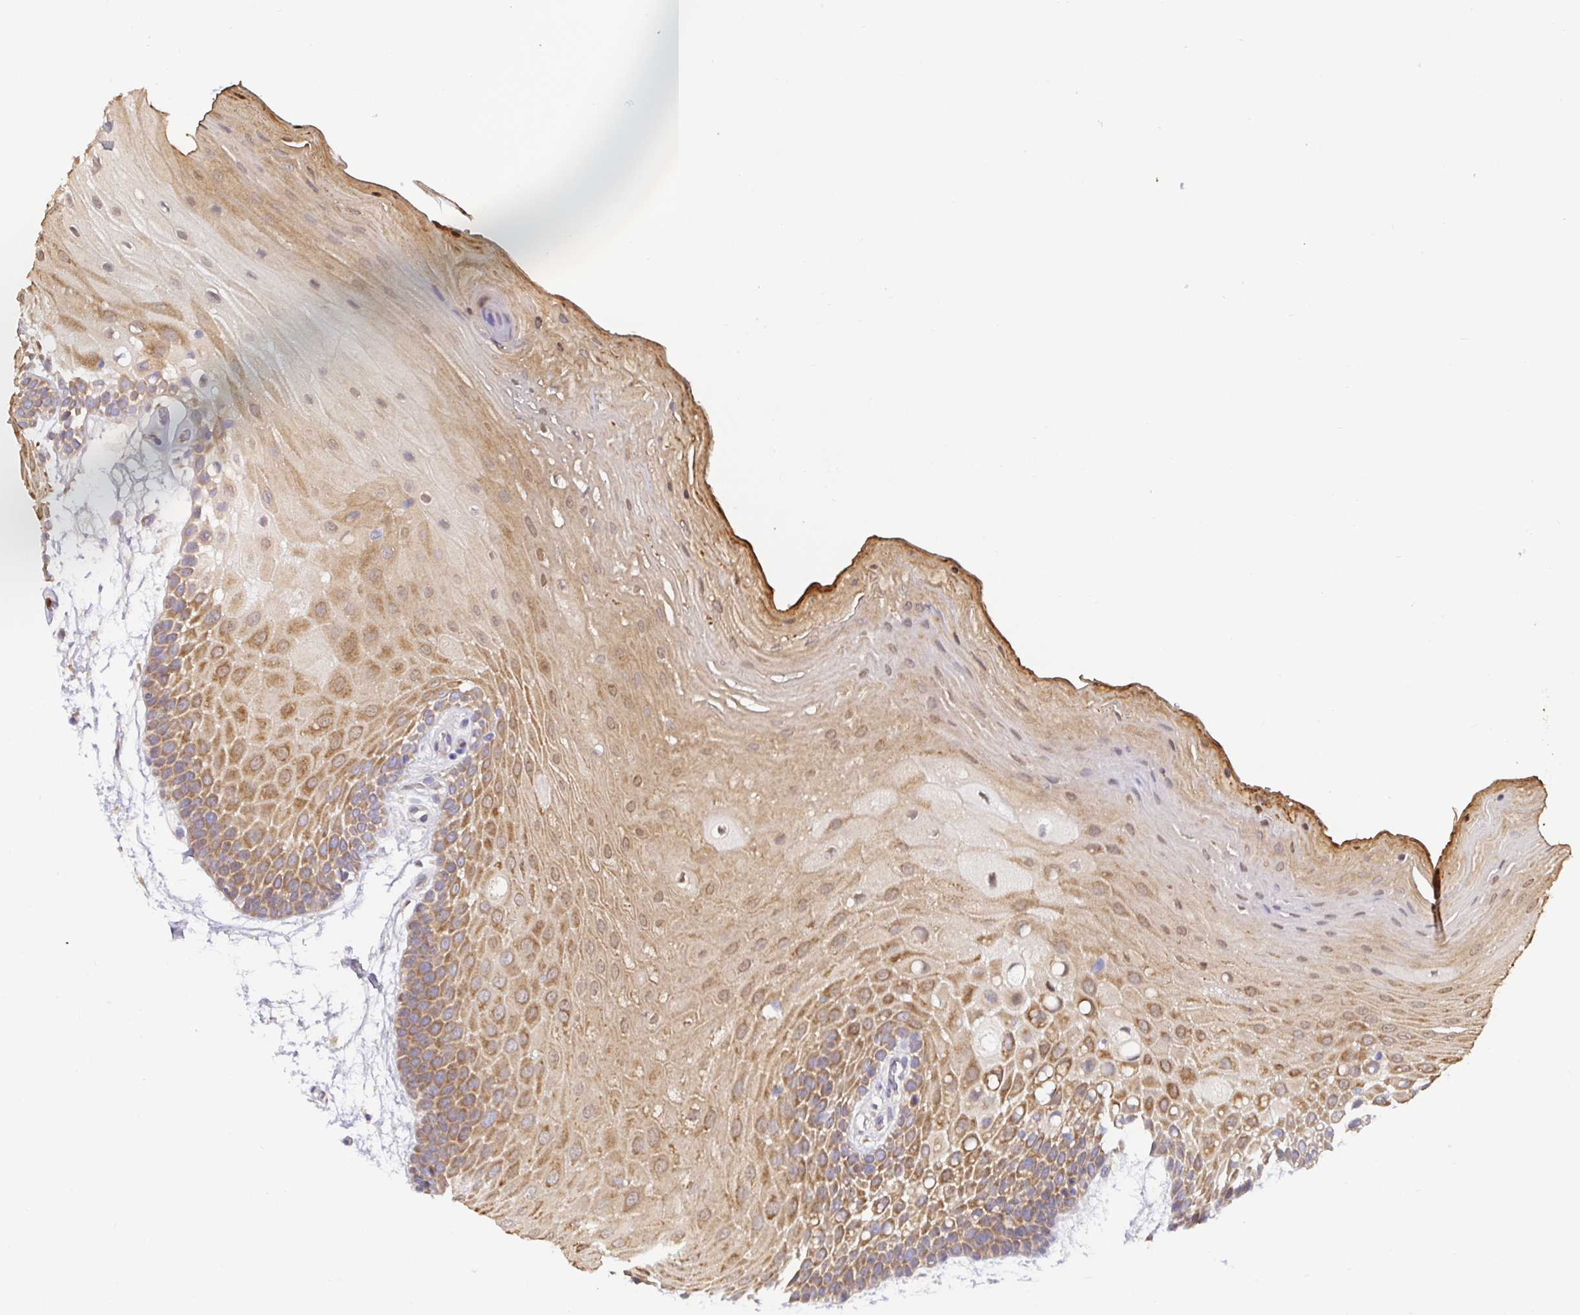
{"staining": {"intensity": "moderate", "quantity": ">75%", "location": "cytoplasmic/membranous"}, "tissue": "oral mucosa", "cell_type": "Squamous epithelial cells", "image_type": "normal", "snomed": [{"axis": "morphology", "description": "Normal tissue, NOS"}, {"axis": "morphology", "description": "Squamous cell carcinoma, NOS"}, {"axis": "topography", "description": "Oral tissue"}, {"axis": "topography", "description": "Tounge, NOS"}, {"axis": "topography", "description": "Head-Neck"}], "caption": "High-magnification brightfield microscopy of normal oral mucosa stained with DAB (3,3'-diaminobenzidine) (brown) and counterstained with hematoxylin (blue). squamous epithelial cells exhibit moderate cytoplasmic/membranous positivity is present in approximately>75% of cells.", "gene": "PDPK1", "patient": {"sex": "male", "age": 62}}